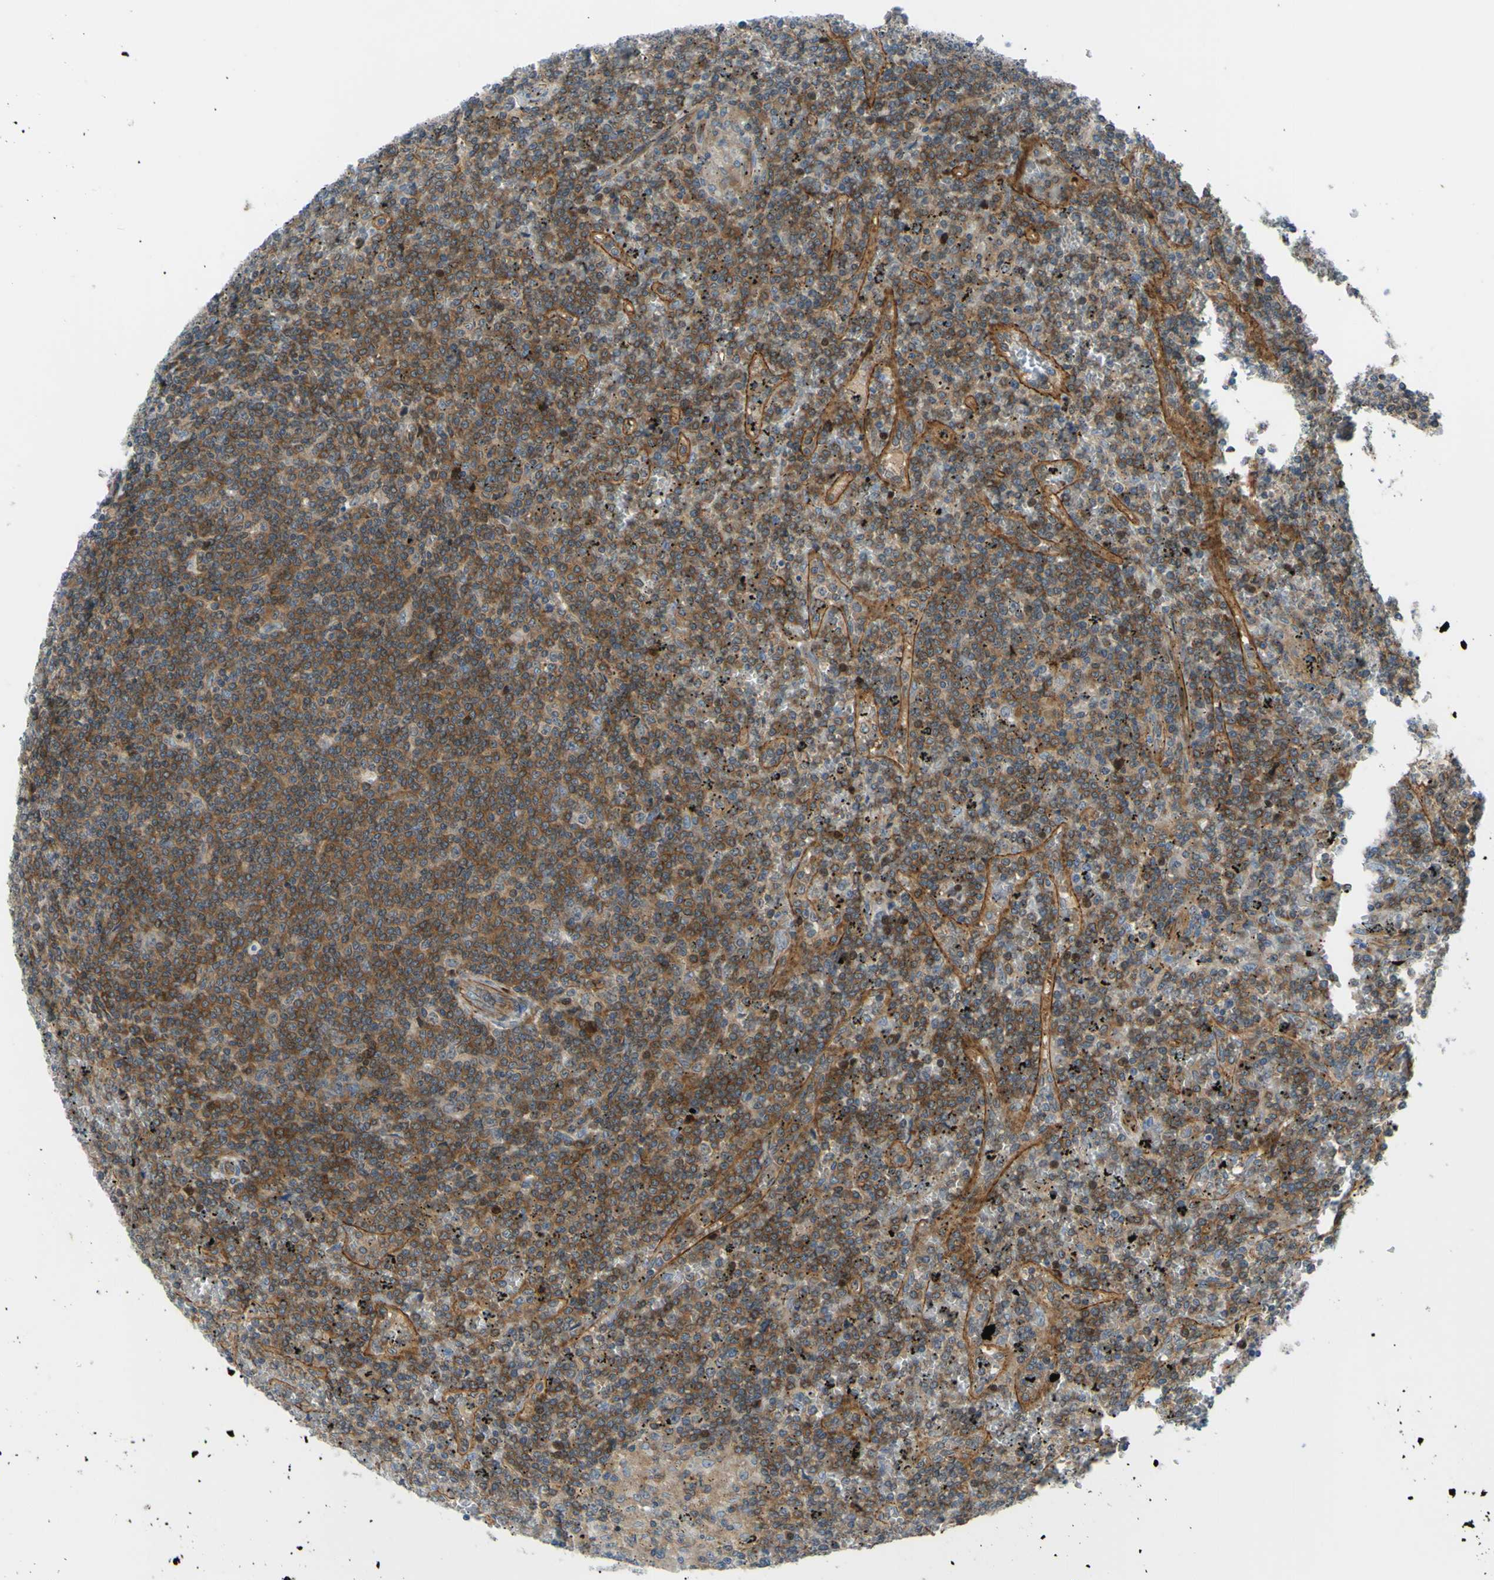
{"staining": {"intensity": "moderate", "quantity": ">75%", "location": "cytoplasmic/membranous"}, "tissue": "lymphoma", "cell_type": "Tumor cells", "image_type": "cancer", "snomed": [{"axis": "morphology", "description": "Malignant lymphoma, non-Hodgkin's type, Low grade"}, {"axis": "topography", "description": "Spleen"}], "caption": "Protein staining by immunohistochemistry demonstrates moderate cytoplasmic/membranous expression in about >75% of tumor cells in malignant lymphoma, non-Hodgkin's type (low-grade).", "gene": "PAK2", "patient": {"sex": "female", "age": 19}}